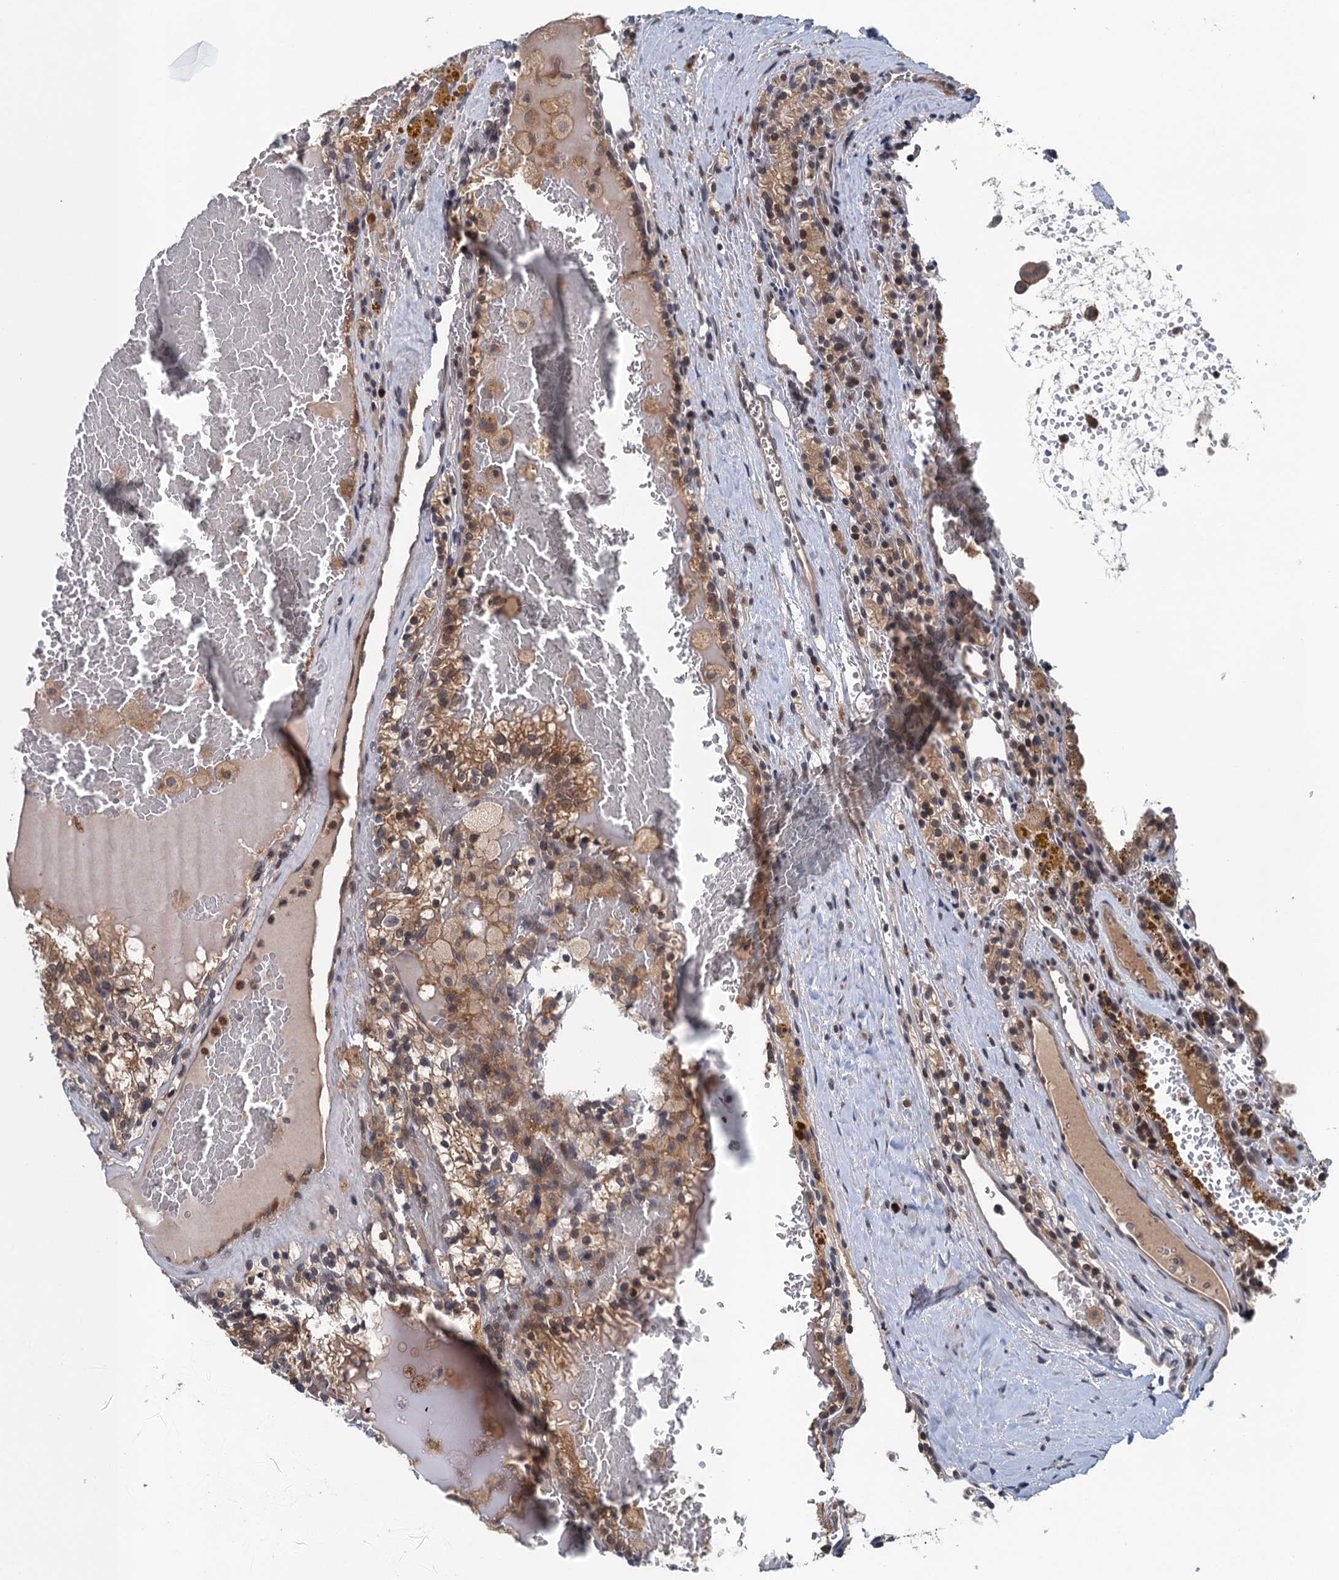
{"staining": {"intensity": "moderate", "quantity": ">75%", "location": "cytoplasmic/membranous"}, "tissue": "renal cancer", "cell_type": "Tumor cells", "image_type": "cancer", "snomed": [{"axis": "morphology", "description": "Adenocarcinoma, NOS"}, {"axis": "topography", "description": "Kidney"}], "caption": "Adenocarcinoma (renal) stained for a protein (brown) shows moderate cytoplasmic/membranous positive positivity in approximately >75% of tumor cells.", "gene": "RNF165", "patient": {"sex": "female", "age": 56}}